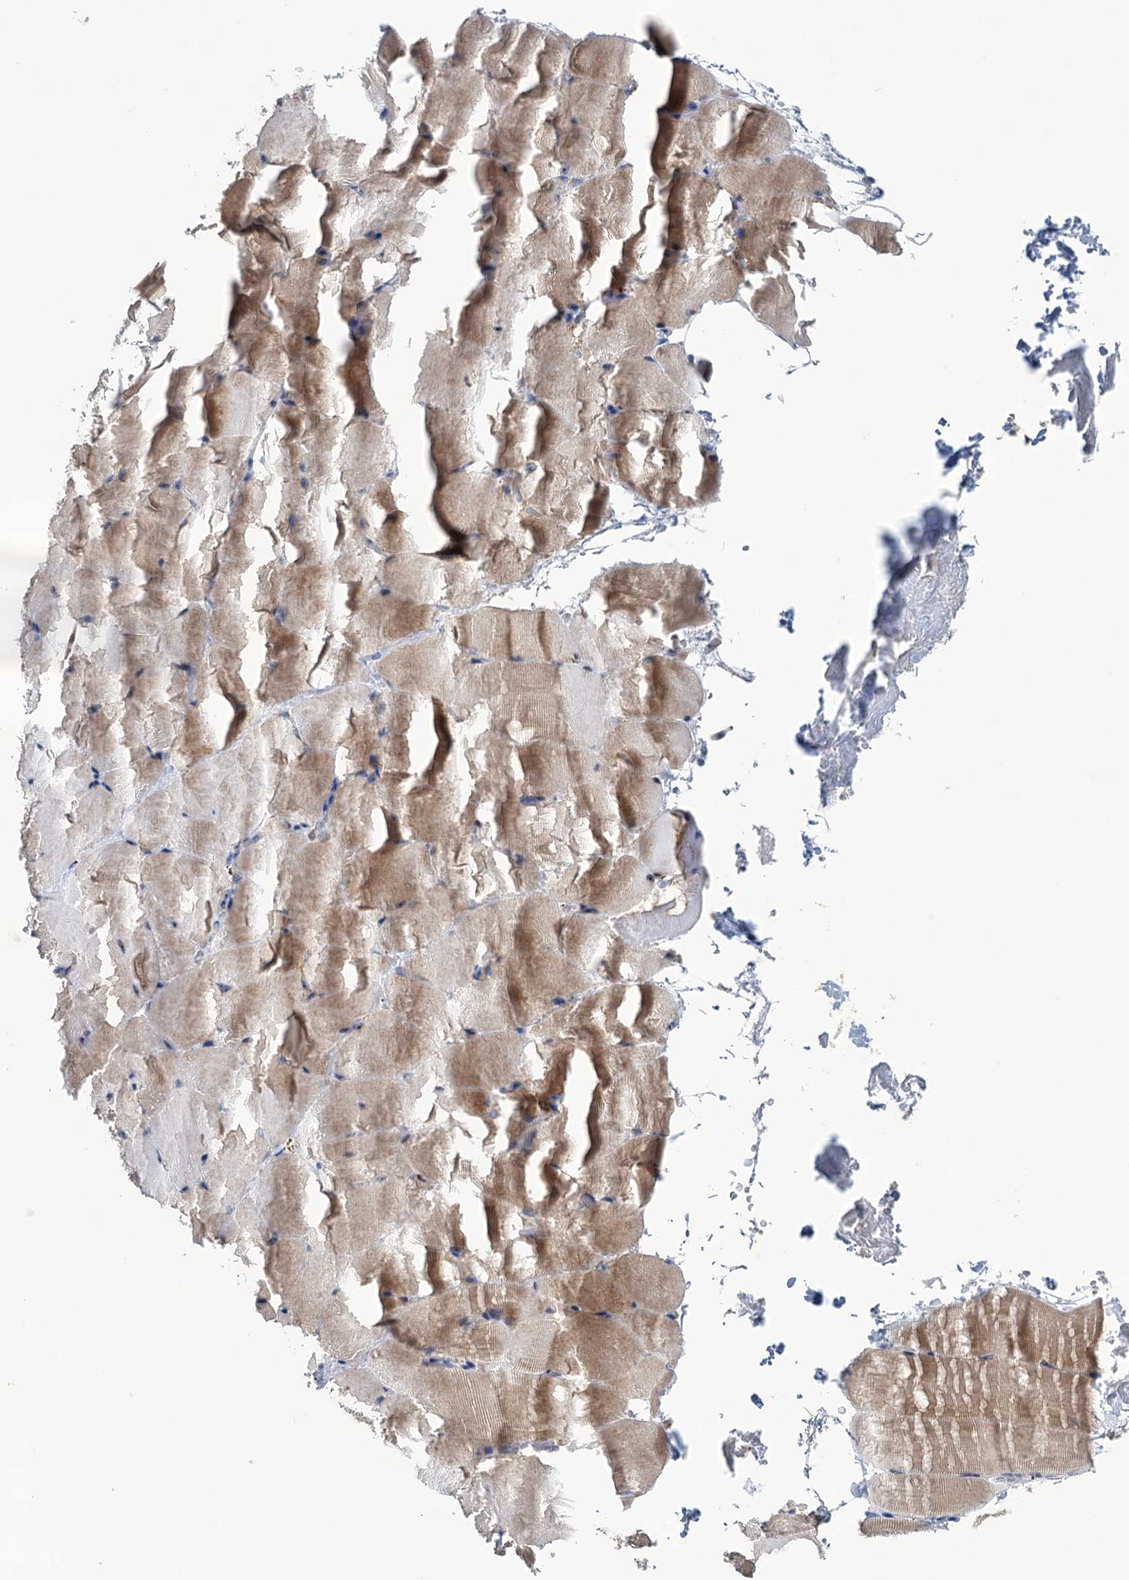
{"staining": {"intensity": "moderate", "quantity": "25%-75%", "location": "cytoplasmic/membranous"}, "tissue": "skeletal muscle", "cell_type": "Myocytes", "image_type": "normal", "snomed": [{"axis": "morphology", "description": "Normal tissue, NOS"}, {"axis": "topography", "description": "Skeletal muscle"}, {"axis": "topography", "description": "Parathyroid gland"}], "caption": "Immunohistochemical staining of normal human skeletal muscle reveals 25%-75% levels of moderate cytoplasmic/membranous protein expression in about 25%-75% of myocytes.", "gene": "HTR3B", "patient": {"sex": "female", "age": 37}}